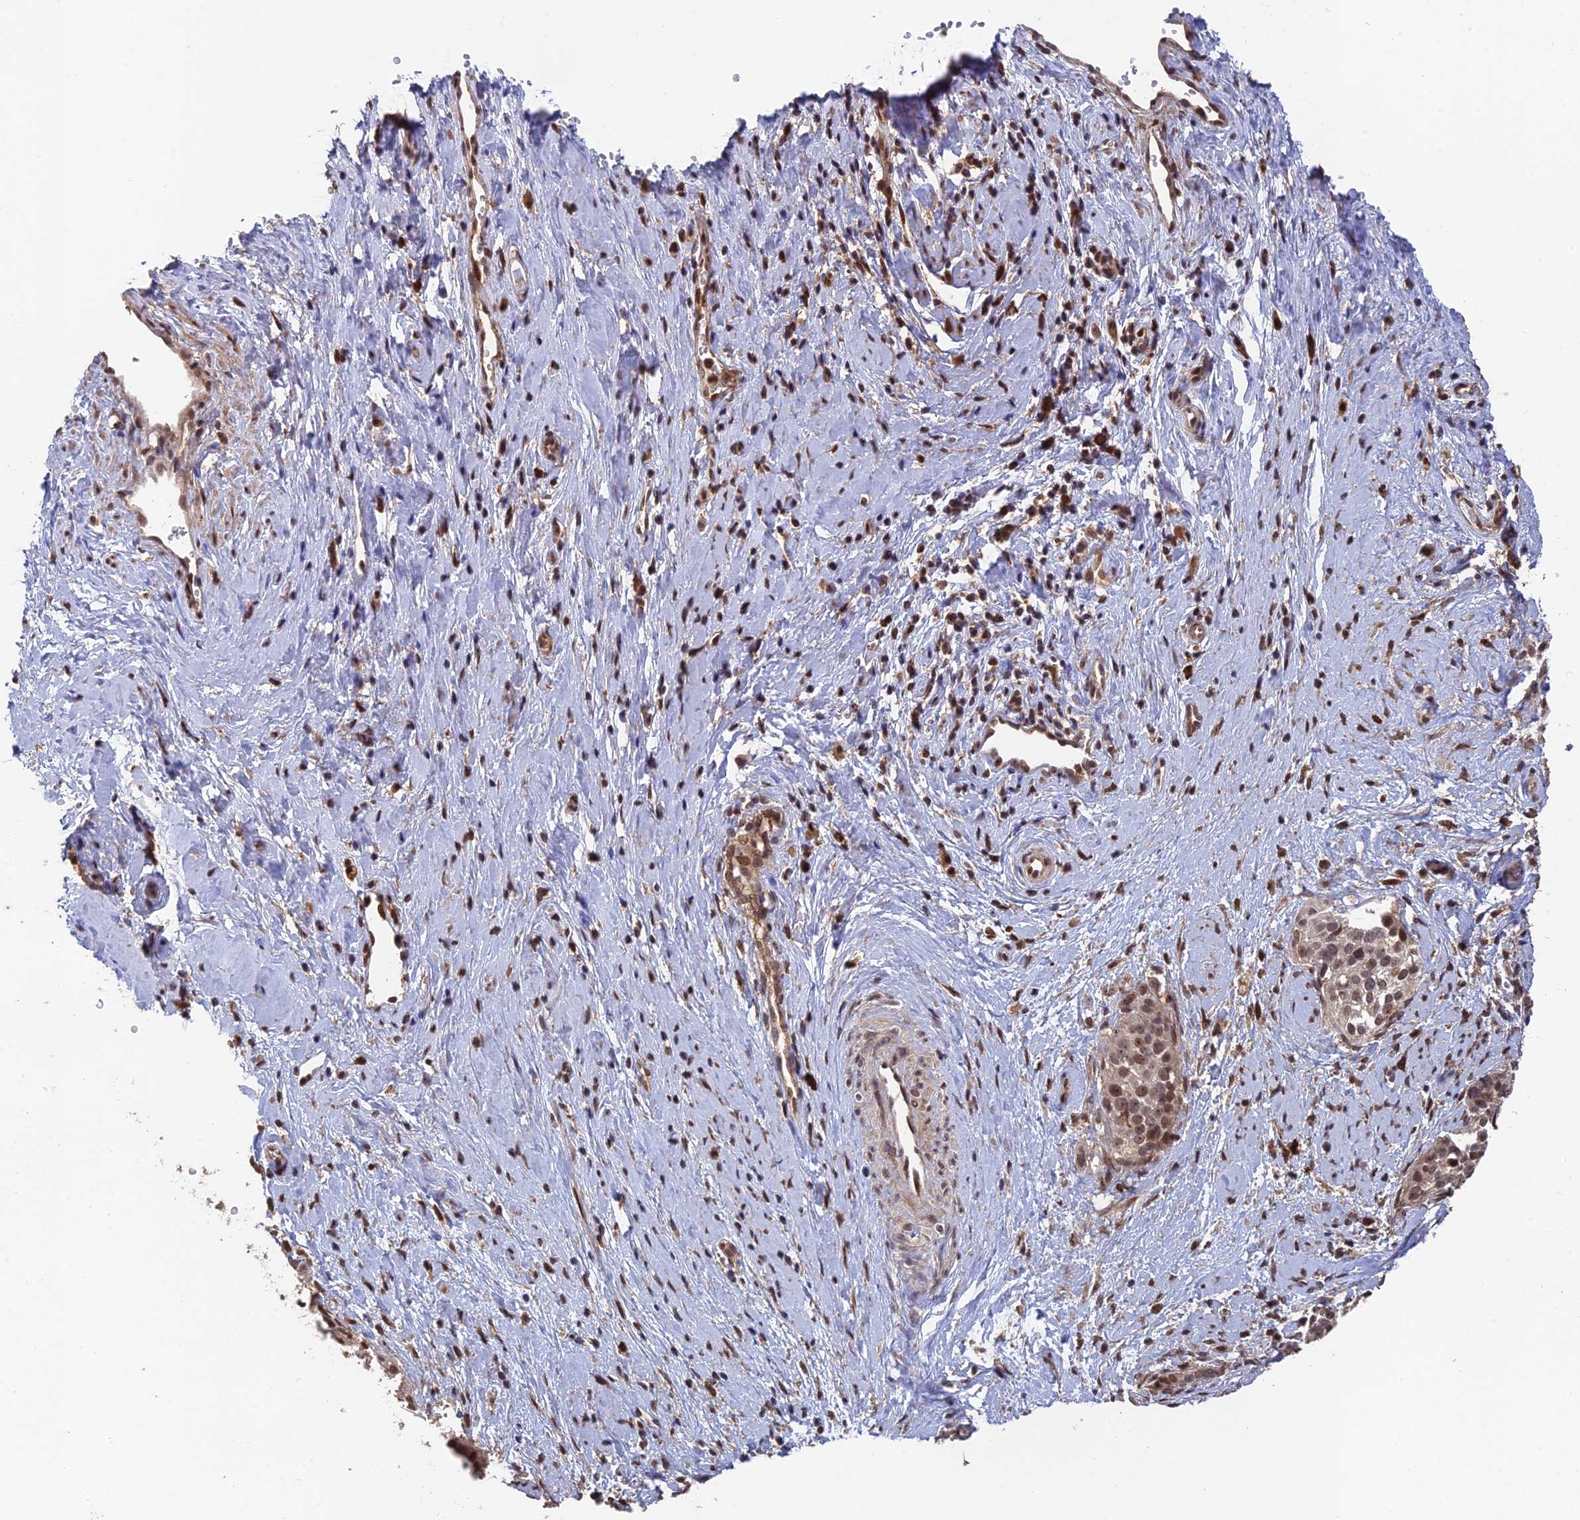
{"staining": {"intensity": "moderate", "quantity": ">75%", "location": "nuclear"}, "tissue": "cervical cancer", "cell_type": "Tumor cells", "image_type": "cancer", "snomed": [{"axis": "morphology", "description": "Squamous cell carcinoma, NOS"}, {"axis": "topography", "description": "Cervix"}], "caption": "Cervical cancer (squamous cell carcinoma) was stained to show a protein in brown. There is medium levels of moderate nuclear positivity in about >75% of tumor cells.", "gene": "OSBPL1A", "patient": {"sex": "female", "age": 44}}